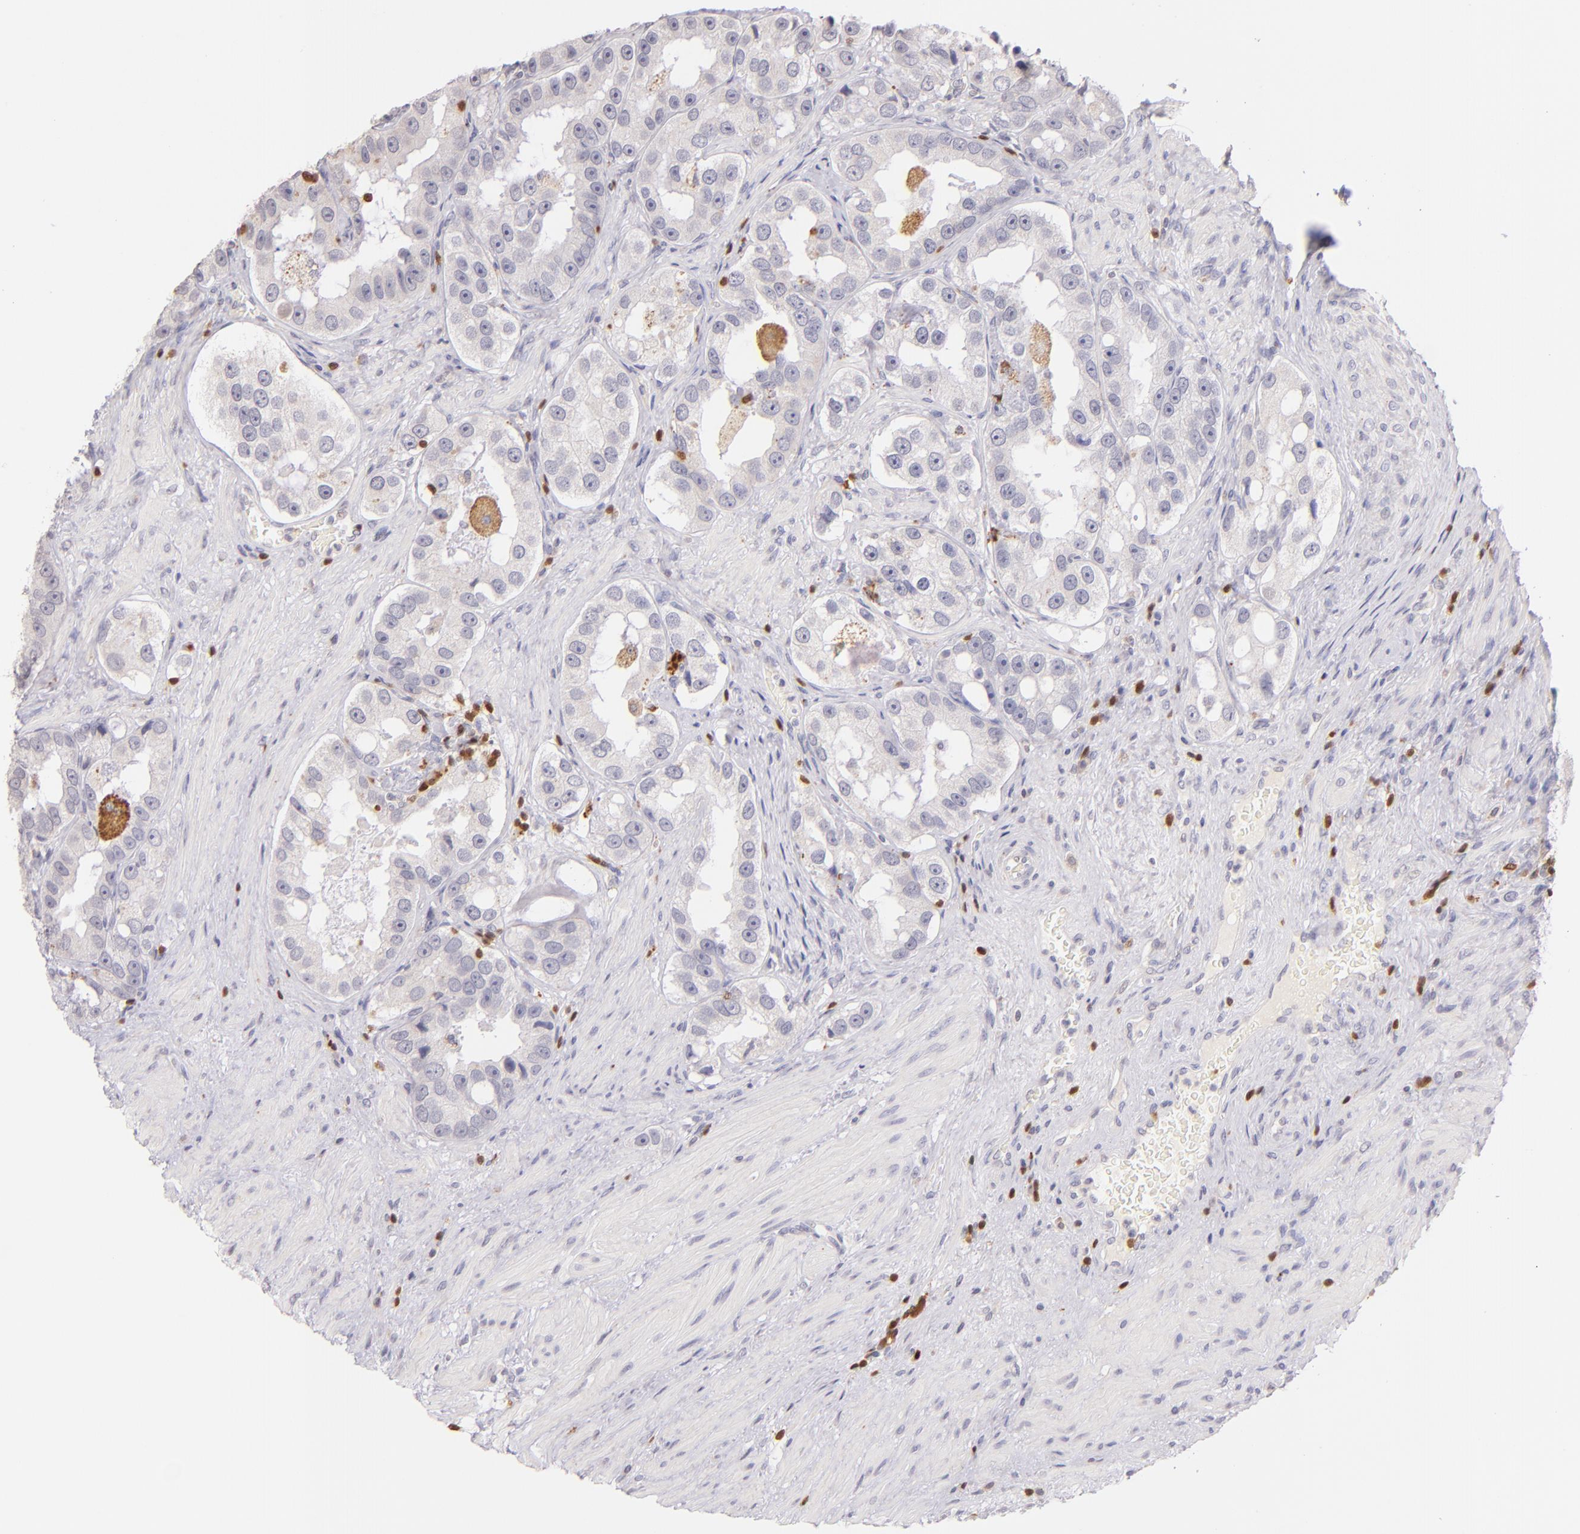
{"staining": {"intensity": "negative", "quantity": "none", "location": "none"}, "tissue": "prostate cancer", "cell_type": "Tumor cells", "image_type": "cancer", "snomed": [{"axis": "morphology", "description": "Adenocarcinoma, High grade"}, {"axis": "topography", "description": "Prostate"}], "caption": "Histopathology image shows no significant protein staining in tumor cells of prostate cancer (adenocarcinoma (high-grade)). (DAB immunohistochemistry visualized using brightfield microscopy, high magnification).", "gene": "ZAP70", "patient": {"sex": "male", "age": 63}}